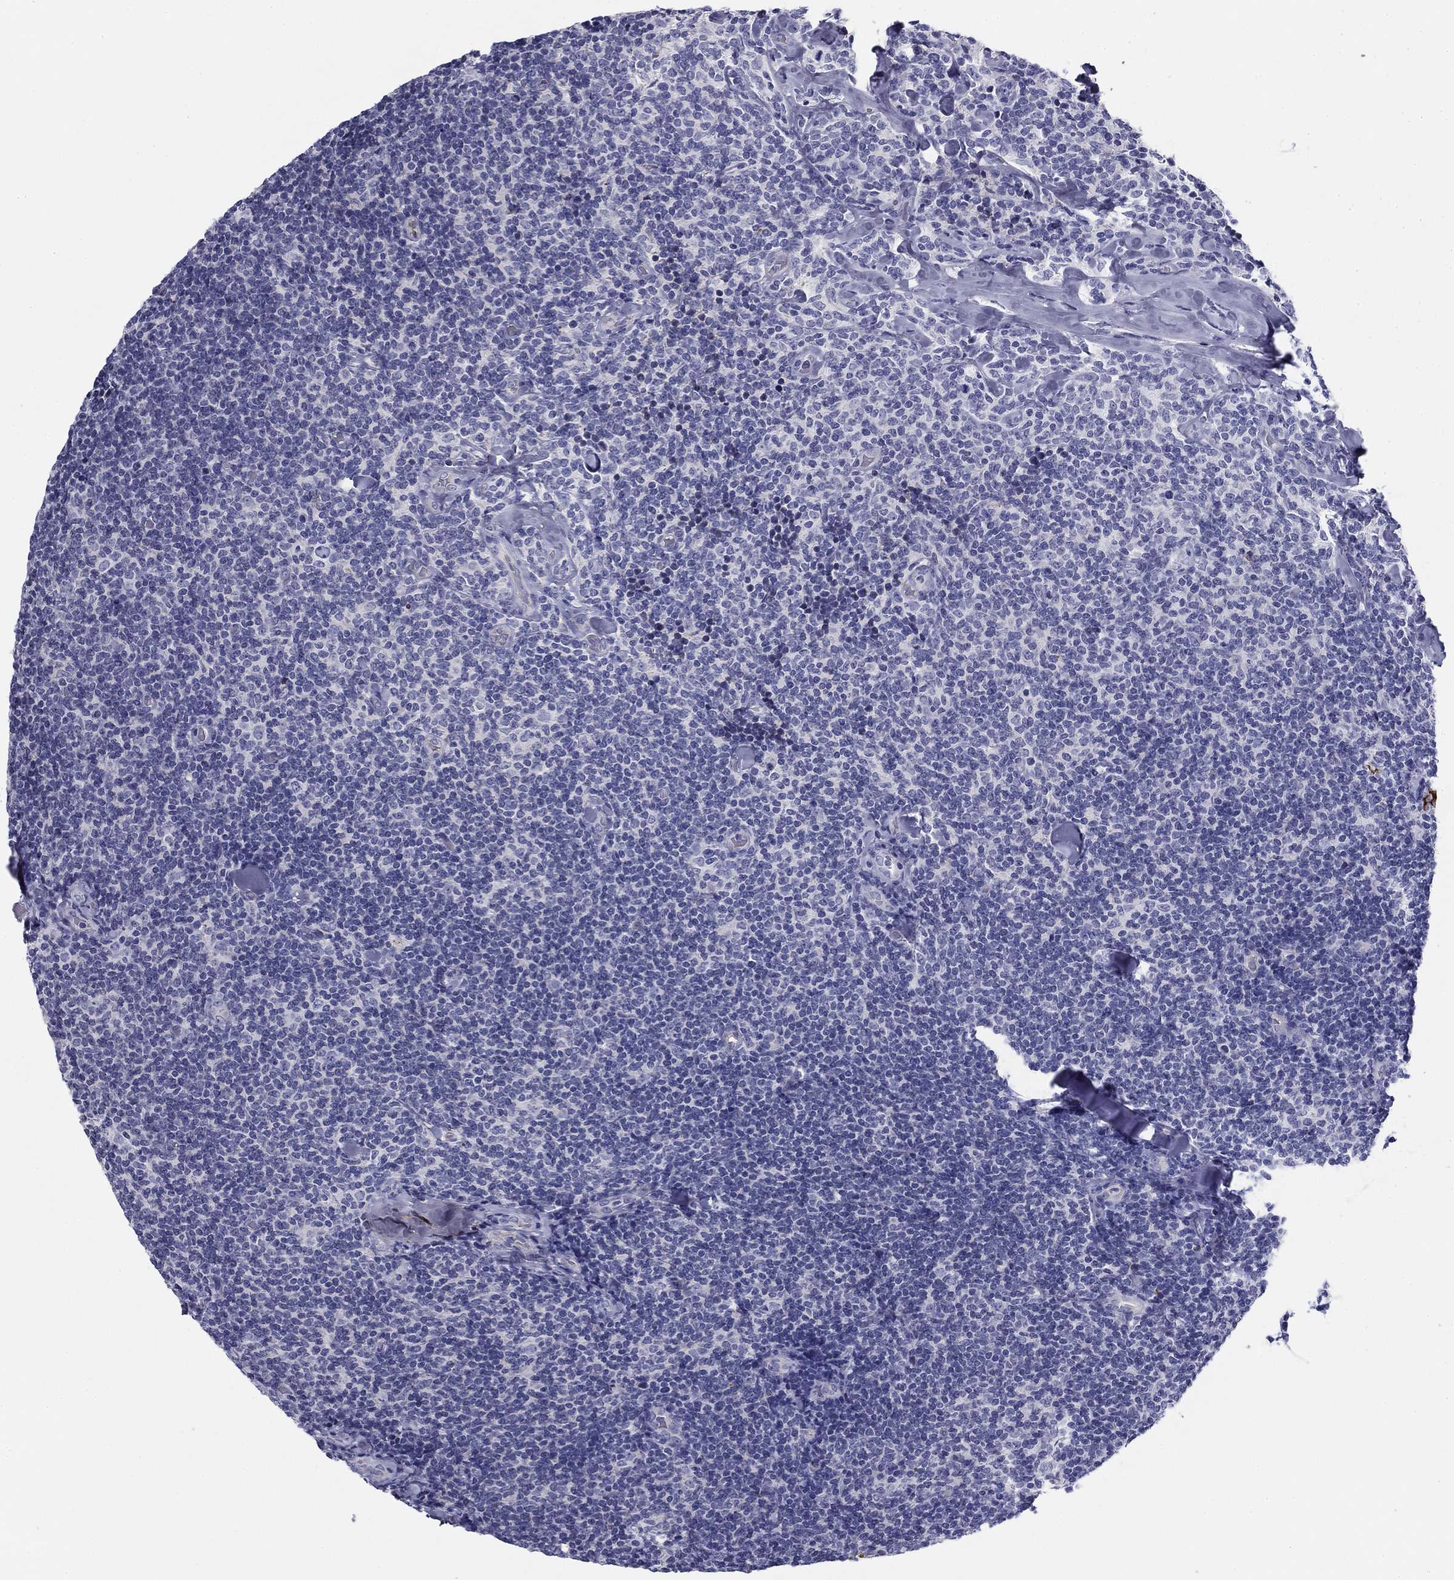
{"staining": {"intensity": "negative", "quantity": "none", "location": "none"}, "tissue": "lymphoma", "cell_type": "Tumor cells", "image_type": "cancer", "snomed": [{"axis": "morphology", "description": "Malignant lymphoma, non-Hodgkin's type, Low grade"}, {"axis": "topography", "description": "Lymph node"}], "caption": "Image shows no protein expression in tumor cells of lymphoma tissue. (DAB immunohistochemistry visualized using brightfield microscopy, high magnification).", "gene": "CPLX4", "patient": {"sex": "female", "age": 56}}